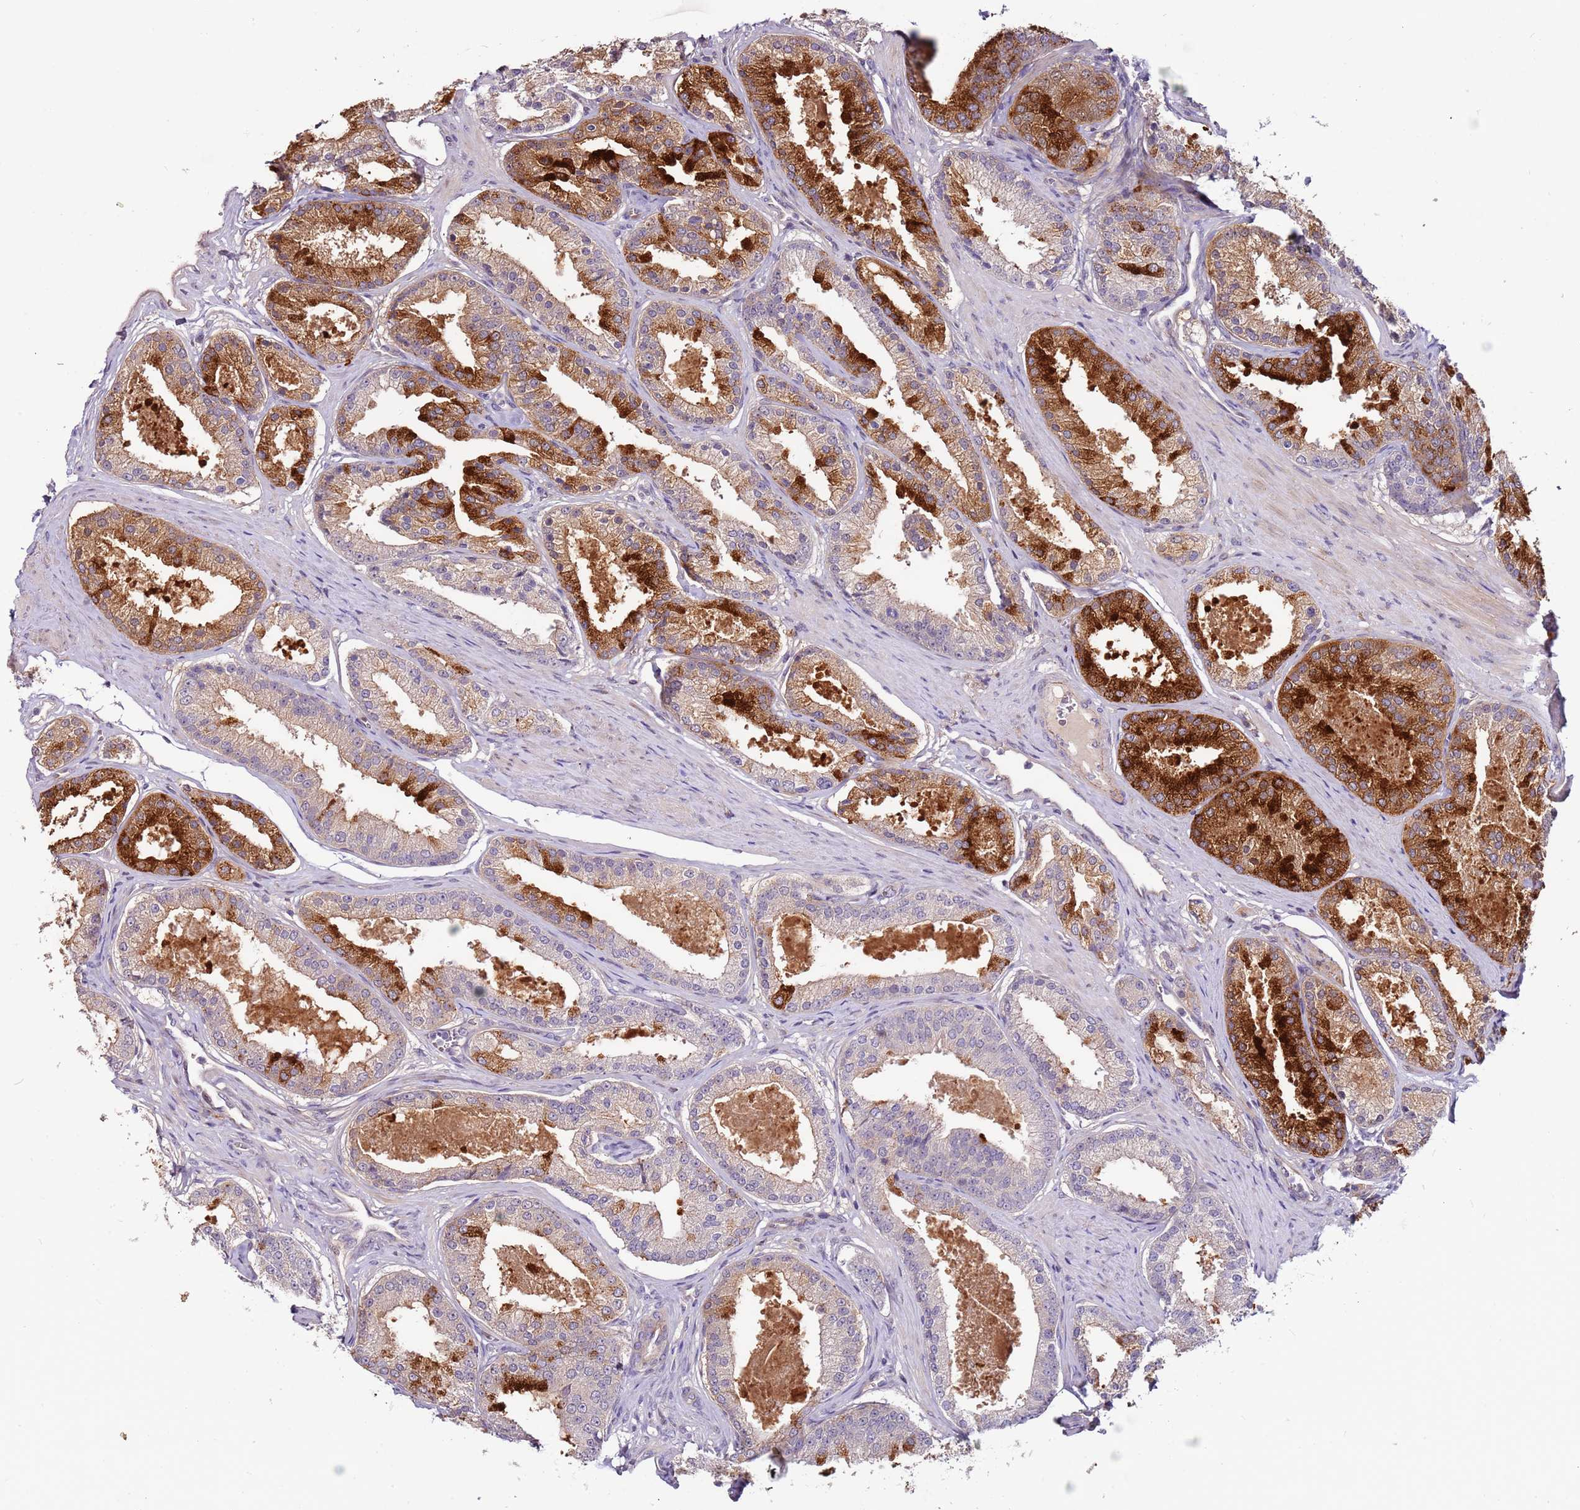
{"staining": {"intensity": "strong", "quantity": "25%-75%", "location": "cytoplasmic/membranous"}, "tissue": "prostate cancer", "cell_type": "Tumor cells", "image_type": "cancer", "snomed": [{"axis": "morphology", "description": "Adenocarcinoma, Low grade"}, {"axis": "topography", "description": "Prostate"}], "caption": "A histopathology image of human prostate cancer stained for a protein reveals strong cytoplasmic/membranous brown staining in tumor cells.", "gene": "MTG2", "patient": {"sex": "male", "age": 59}}